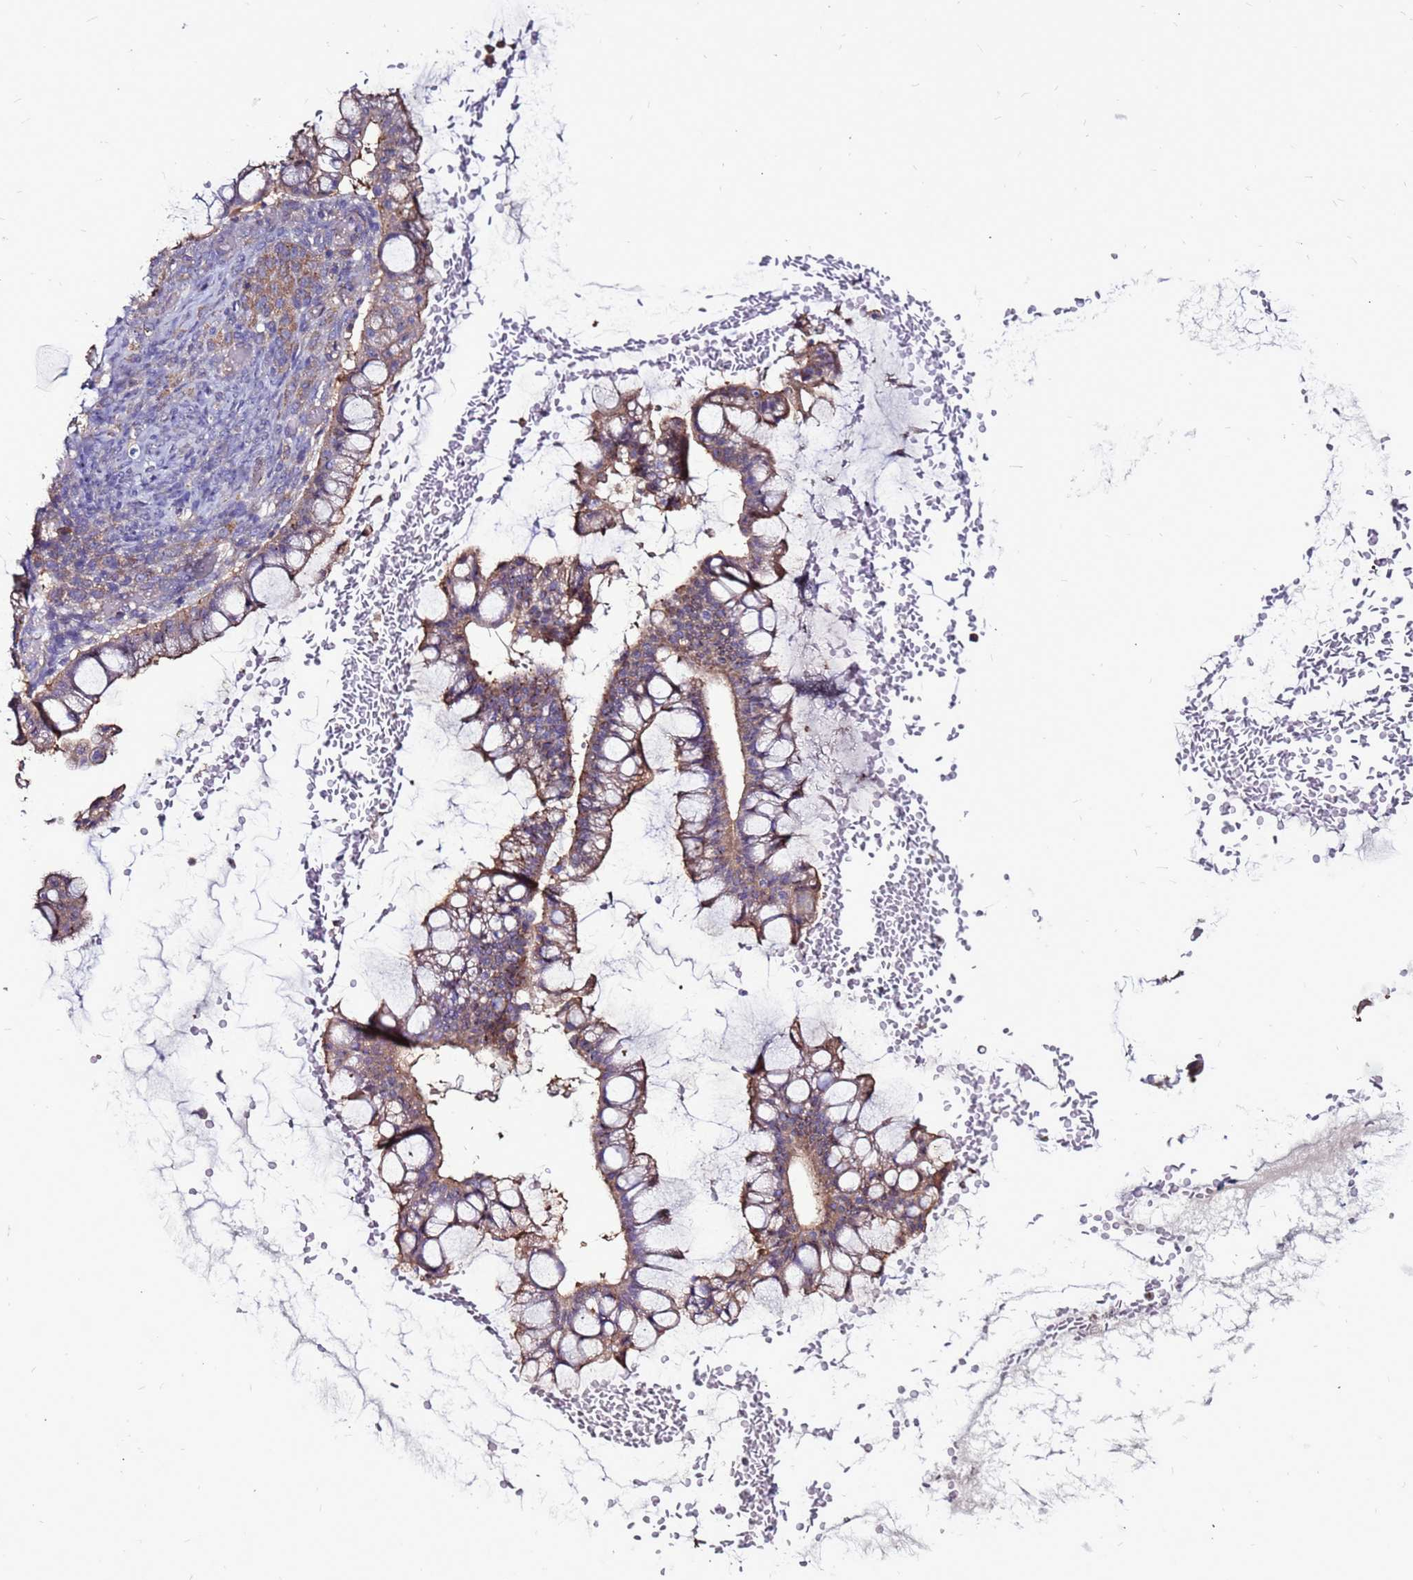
{"staining": {"intensity": "moderate", "quantity": ">75%", "location": "cytoplasmic/membranous"}, "tissue": "ovarian cancer", "cell_type": "Tumor cells", "image_type": "cancer", "snomed": [{"axis": "morphology", "description": "Cystadenocarcinoma, mucinous, NOS"}, {"axis": "topography", "description": "Ovary"}], "caption": "Ovarian cancer stained with DAB (3,3'-diaminobenzidine) immunohistochemistry shows medium levels of moderate cytoplasmic/membranous positivity in approximately >75% of tumor cells. The staining was performed using DAB (3,3'-diaminobenzidine) to visualize the protein expression in brown, while the nuclei were stained in blue with hematoxylin (Magnification: 20x).", "gene": "NRN1L", "patient": {"sex": "female", "age": 73}}